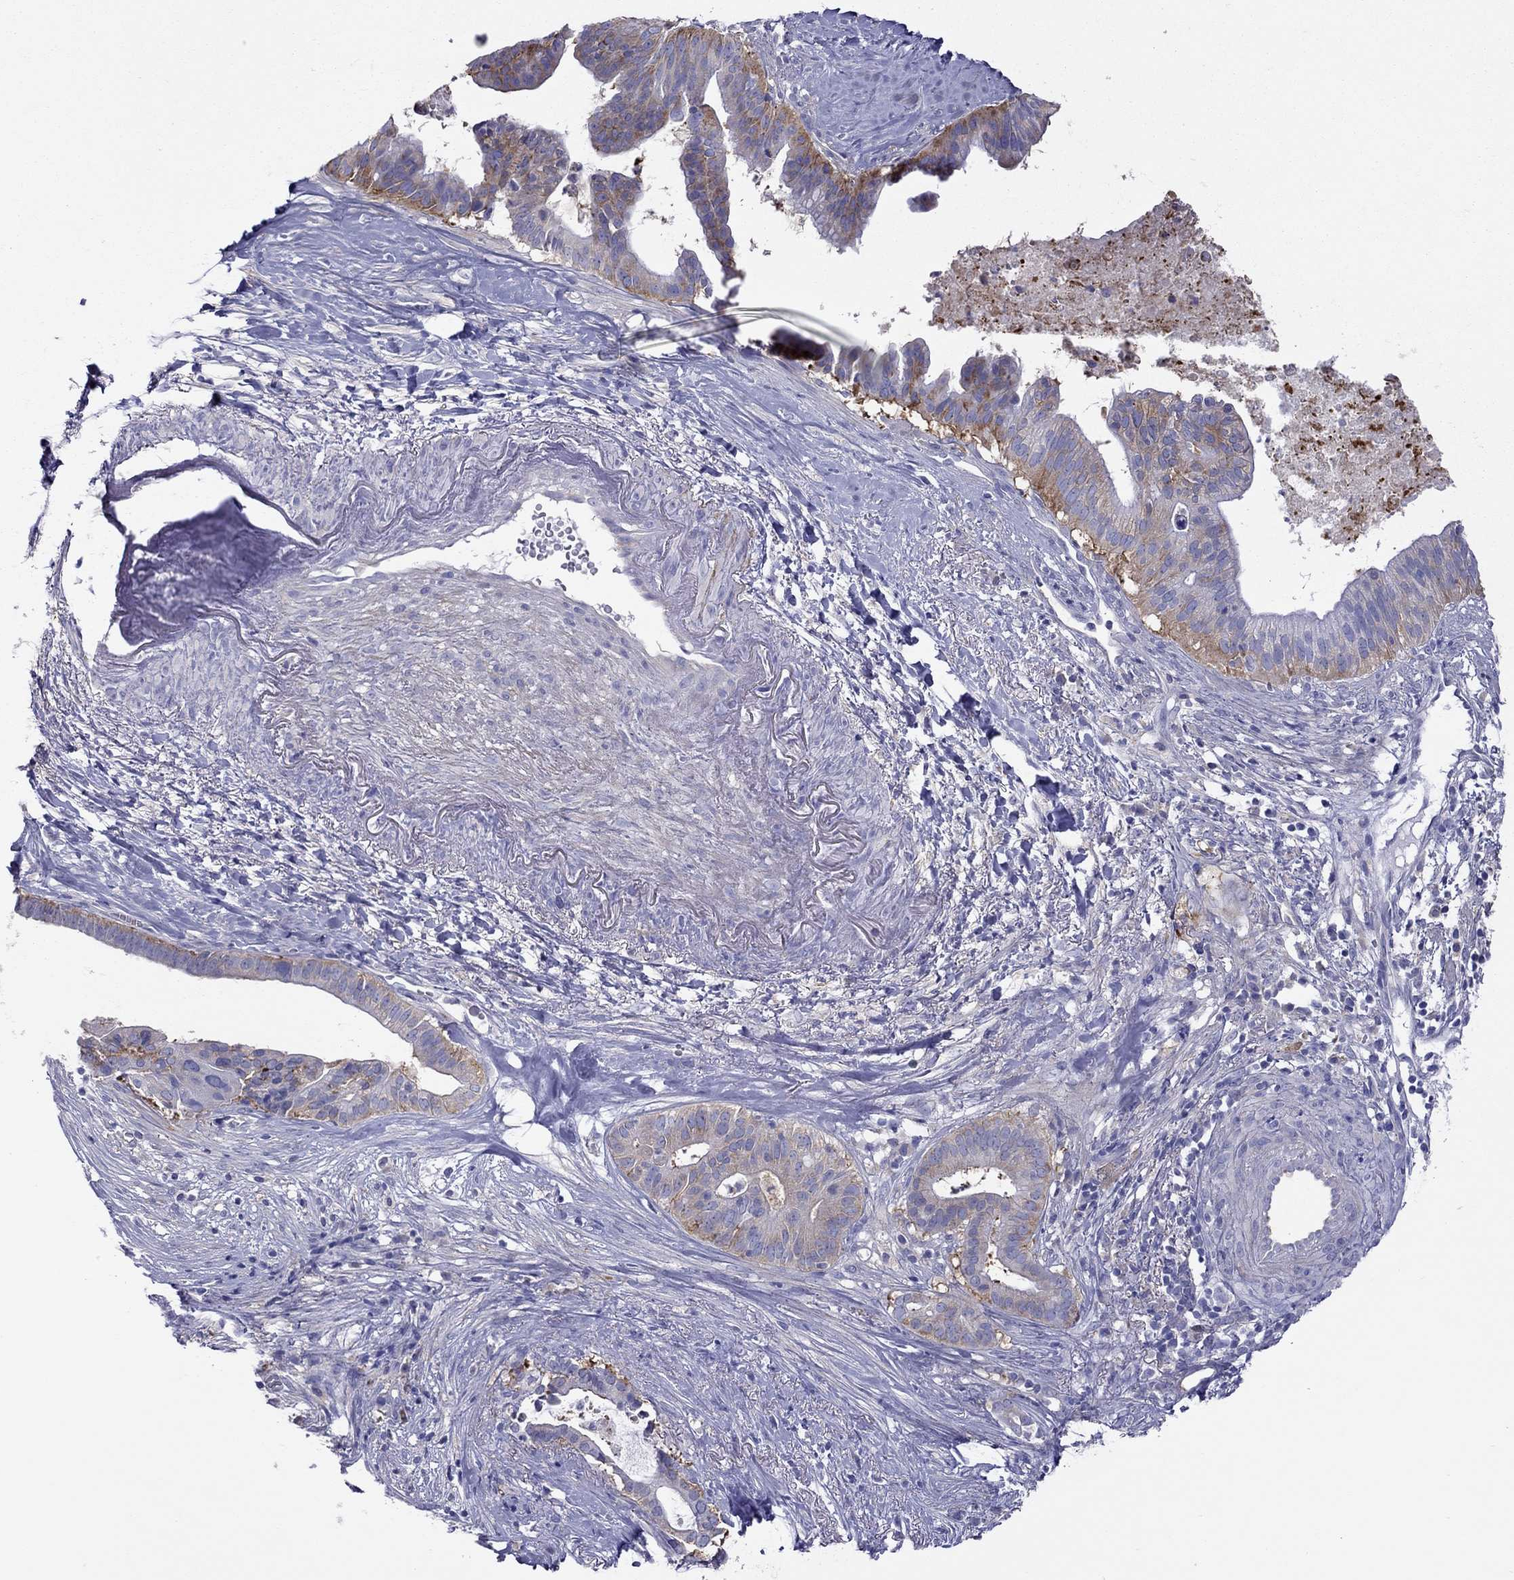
{"staining": {"intensity": "moderate", "quantity": "25%-75%", "location": "cytoplasmic/membranous"}, "tissue": "pancreatic cancer", "cell_type": "Tumor cells", "image_type": "cancer", "snomed": [{"axis": "morphology", "description": "Adenocarcinoma, NOS"}, {"axis": "topography", "description": "Pancreas"}], "caption": "A photomicrograph of adenocarcinoma (pancreatic) stained for a protein demonstrates moderate cytoplasmic/membranous brown staining in tumor cells.", "gene": "ALOX15B", "patient": {"sex": "male", "age": 61}}